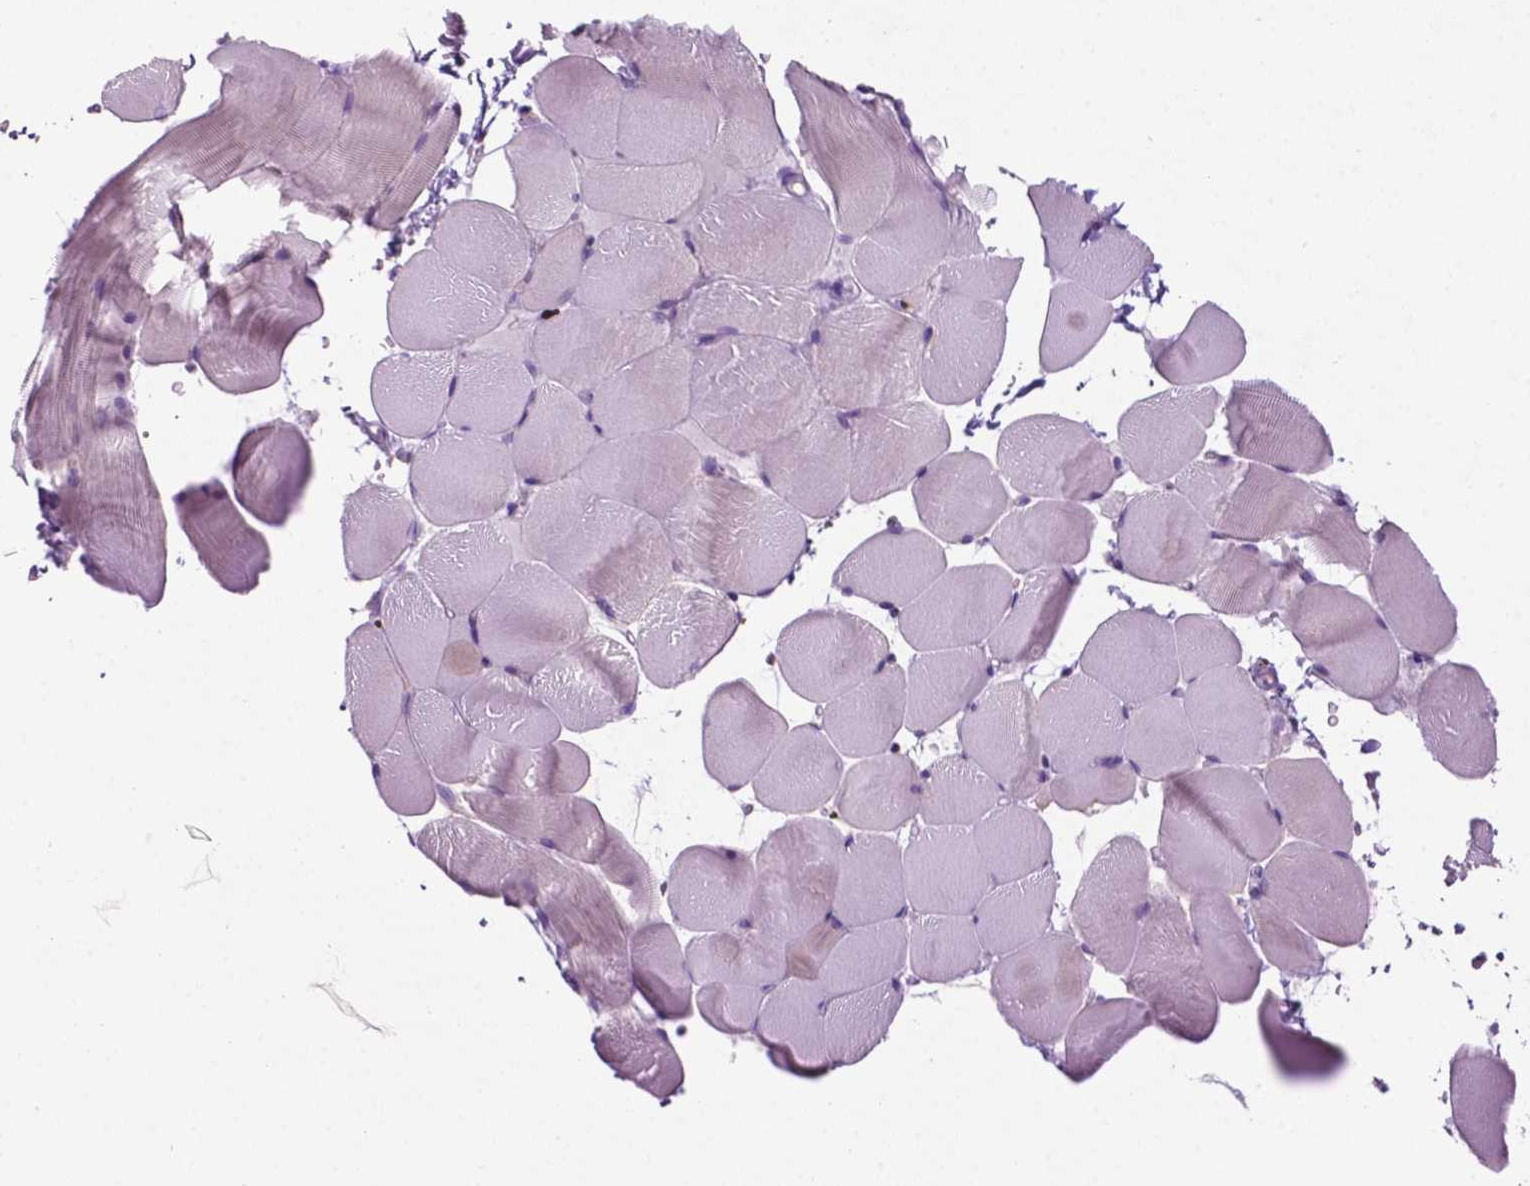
{"staining": {"intensity": "negative", "quantity": "none", "location": "none"}, "tissue": "skeletal muscle", "cell_type": "Myocytes", "image_type": "normal", "snomed": [{"axis": "morphology", "description": "Normal tissue, NOS"}, {"axis": "topography", "description": "Skeletal muscle"}], "caption": "Immunohistochemistry of benign skeletal muscle reveals no staining in myocytes. The staining was performed using DAB to visualize the protein expression in brown, while the nuclei were stained in blue with hematoxylin (Magnification: 20x).", "gene": "PHGR1", "patient": {"sex": "female", "age": 37}}